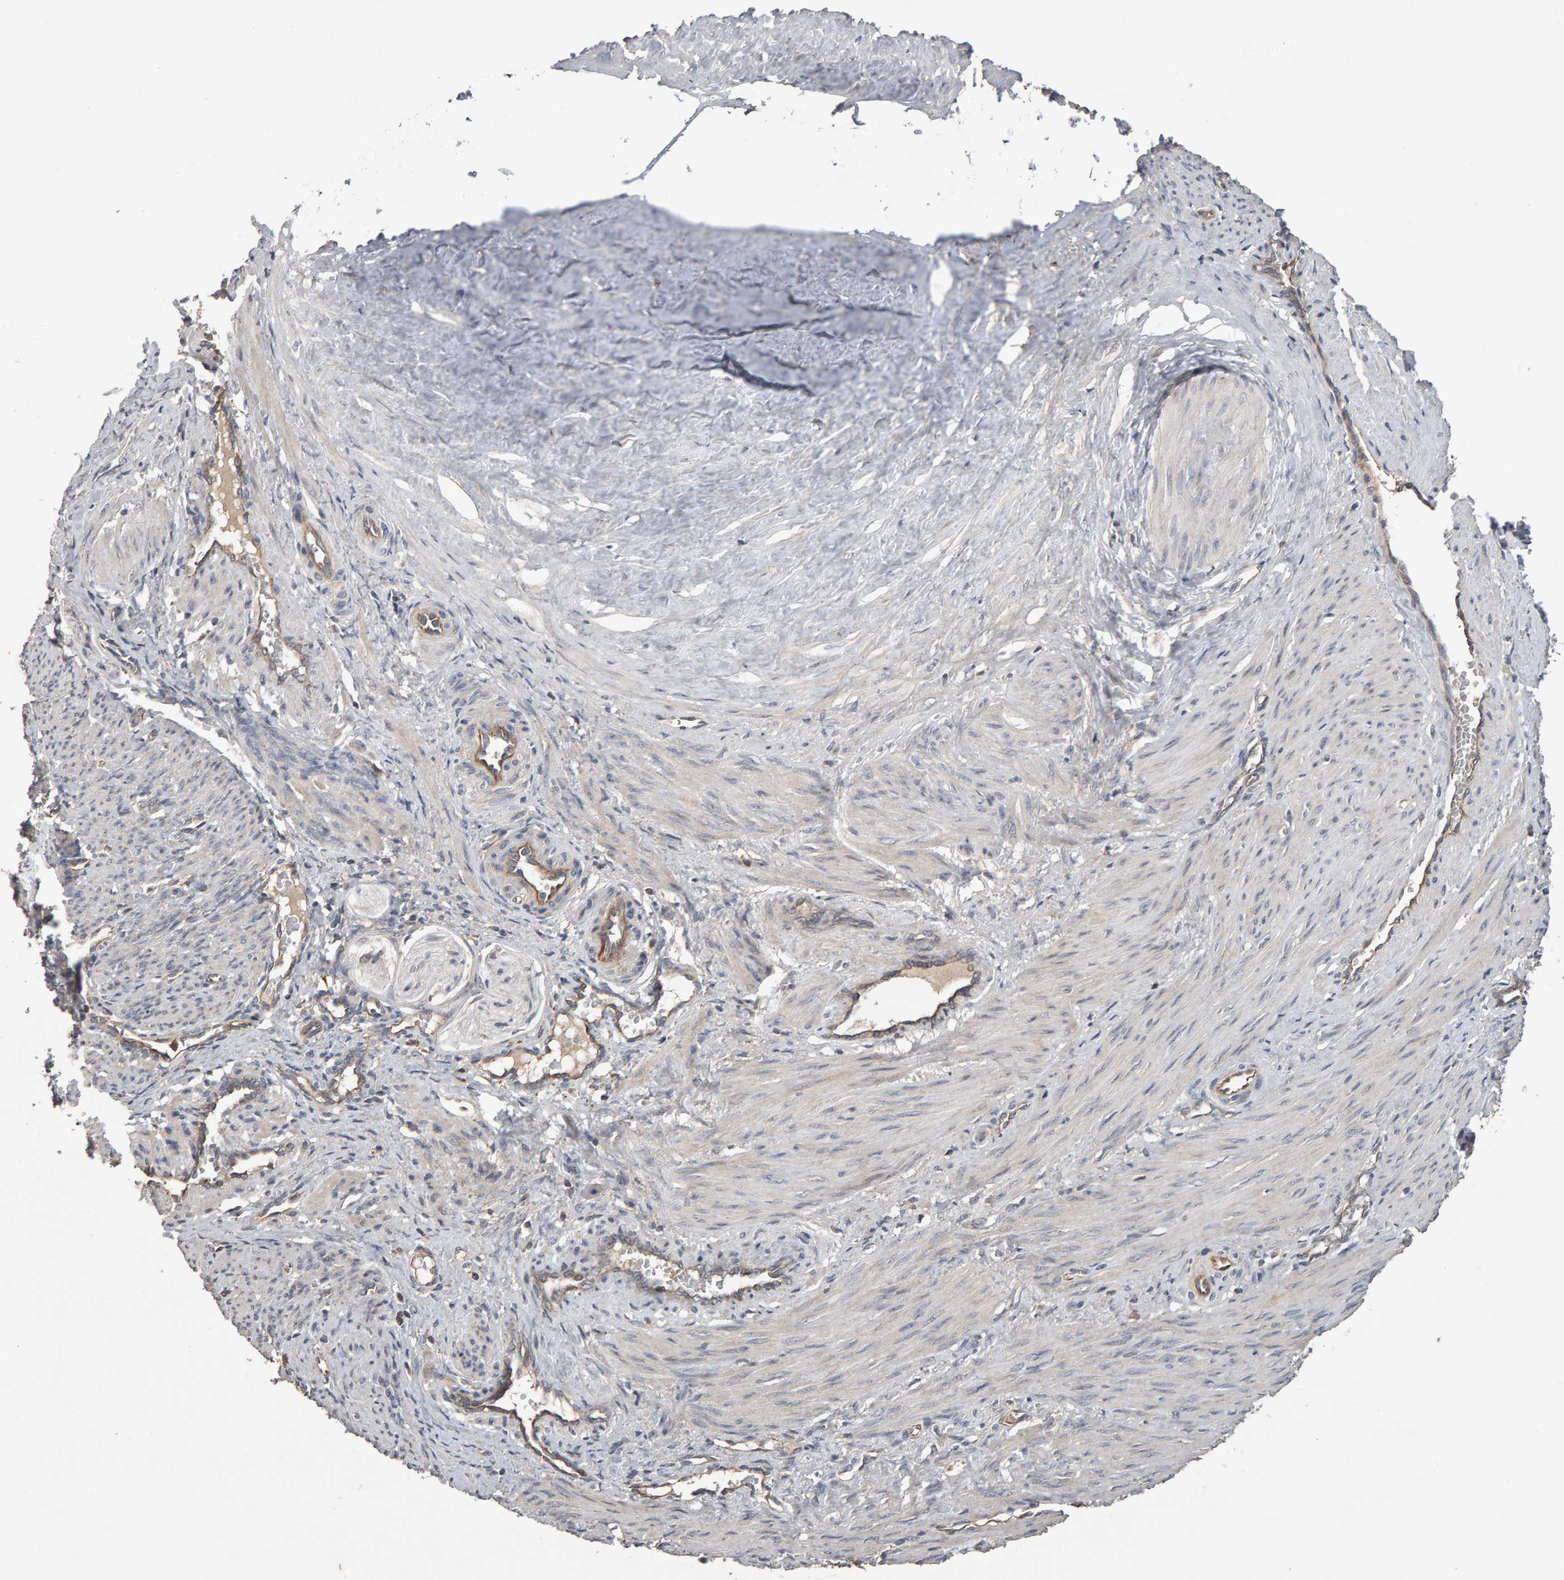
{"staining": {"intensity": "negative", "quantity": "none", "location": "none"}, "tissue": "smooth muscle", "cell_type": "Smooth muscle cells", "image_type": "normal", "snomed": [{"axis": "morphology", "description": "Normal tissue, NOS"}, {"axis": "topography", "description": "Endometrium"}], "caption": "This photomicrograph is of unremarkable smooth muscle stained with IHC to label a protein in brown with the nuclei are counter-stained blue. There is no staining in smooth muscle cells. The staining is performed using DAB (3,3'-diaminobenzidine) brown chromogen with nuclei counter-stained in using hematoxylin.", "gene": "COASY", "patient": {"sex": "female", "age": 33}}